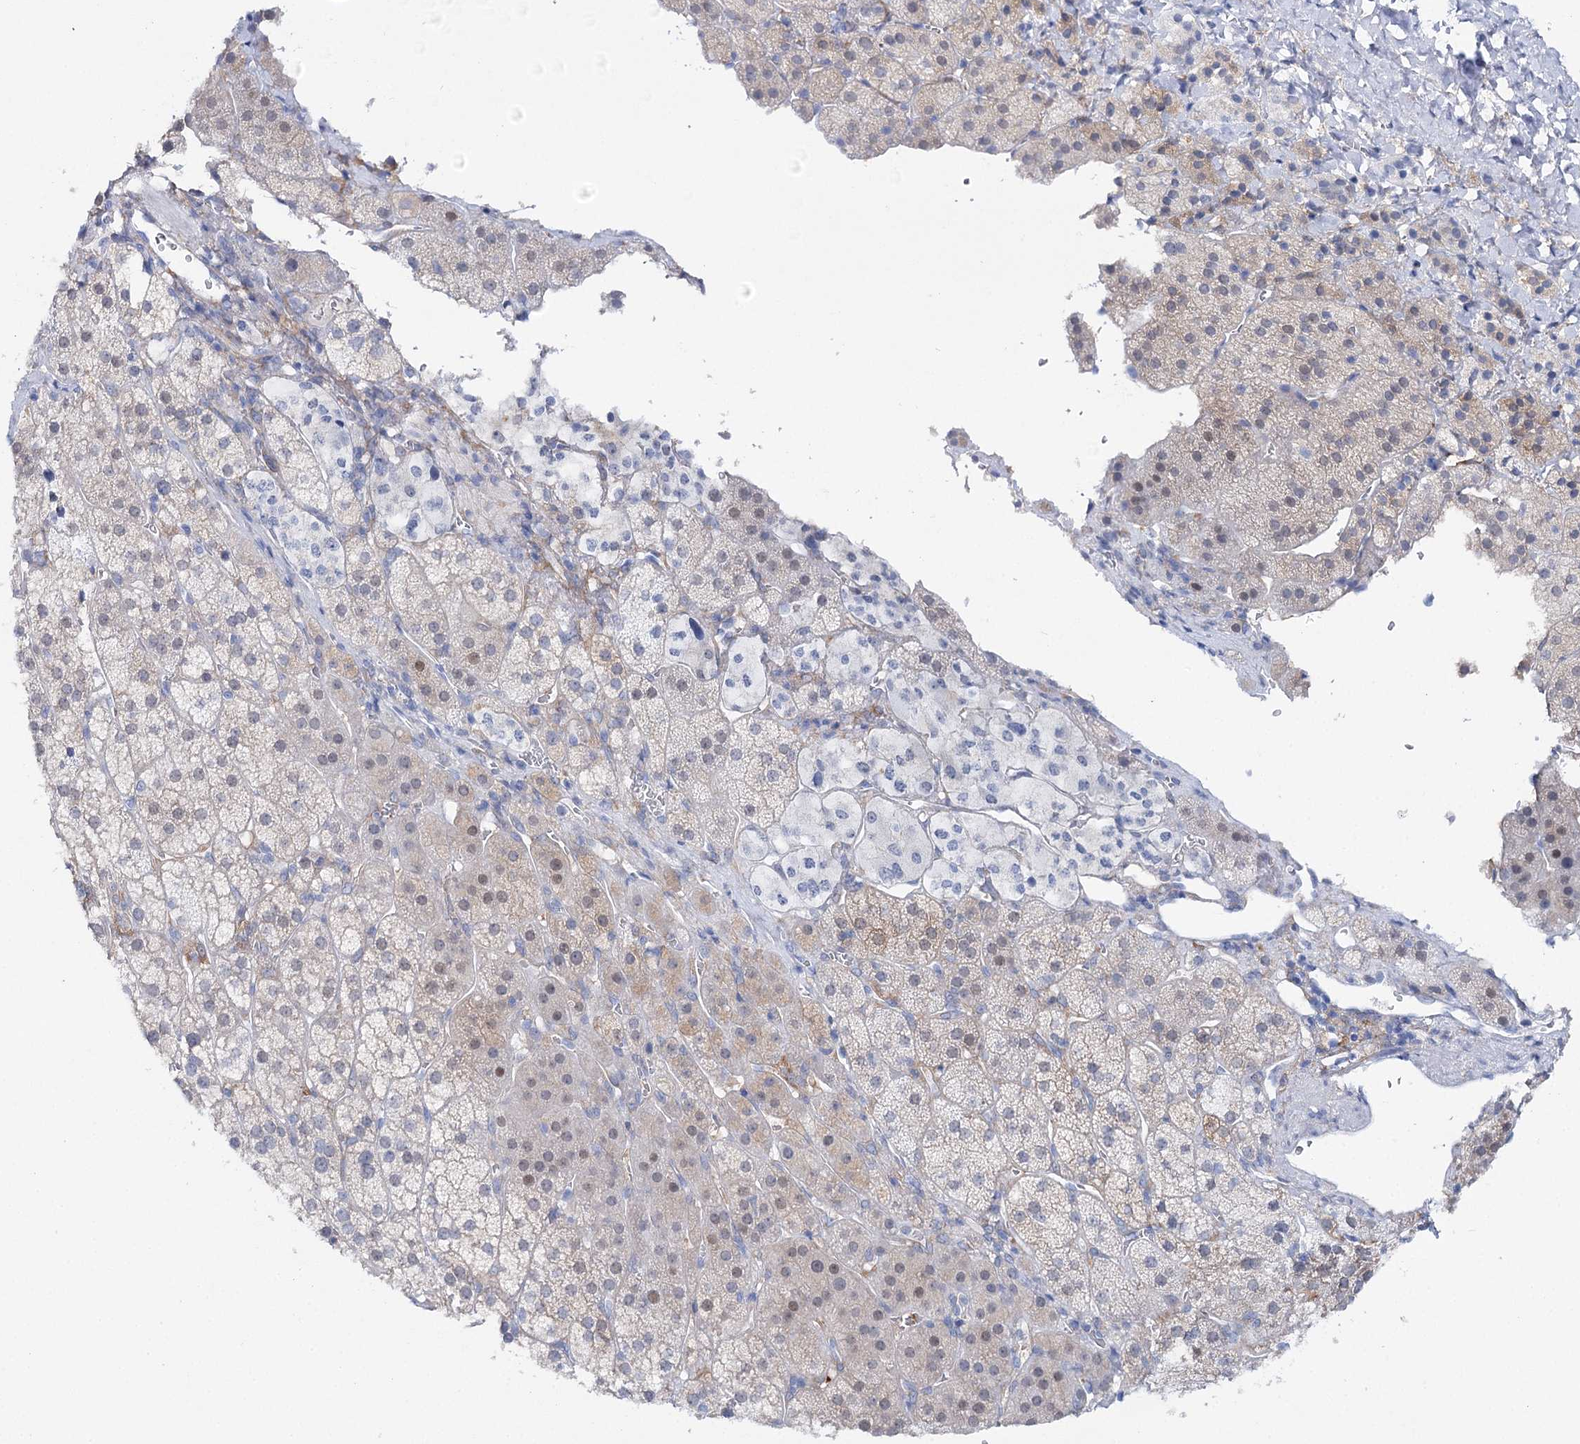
{"staining": {"intensity": "weak", "quantity": "25%-75%", "location": "cytoplasmic/membranous,nuclear"}, "tissue": "adrenal gland", "cell_type": "Glandular cells", "image_type": "normal", "snomed": [{"axis": "morphology", "description": "Normal tissue, NOS"}, {"axis": "topography", "description": "Adrenal gland"}], "caption": "Immunohistochemistry image of unremarkable adrenal gland: human adrenal gland stained using immunohistochemistry (IHC) exhibits low levels of weak protein expression localized specifically in the cytoplasmic/membranous,nuclear of glandular cells, appearing as a cytoplasmic/membranous,nuclear brown color.", "gene": "UGDH", "patient": {"sex": "female", "age": 44}}